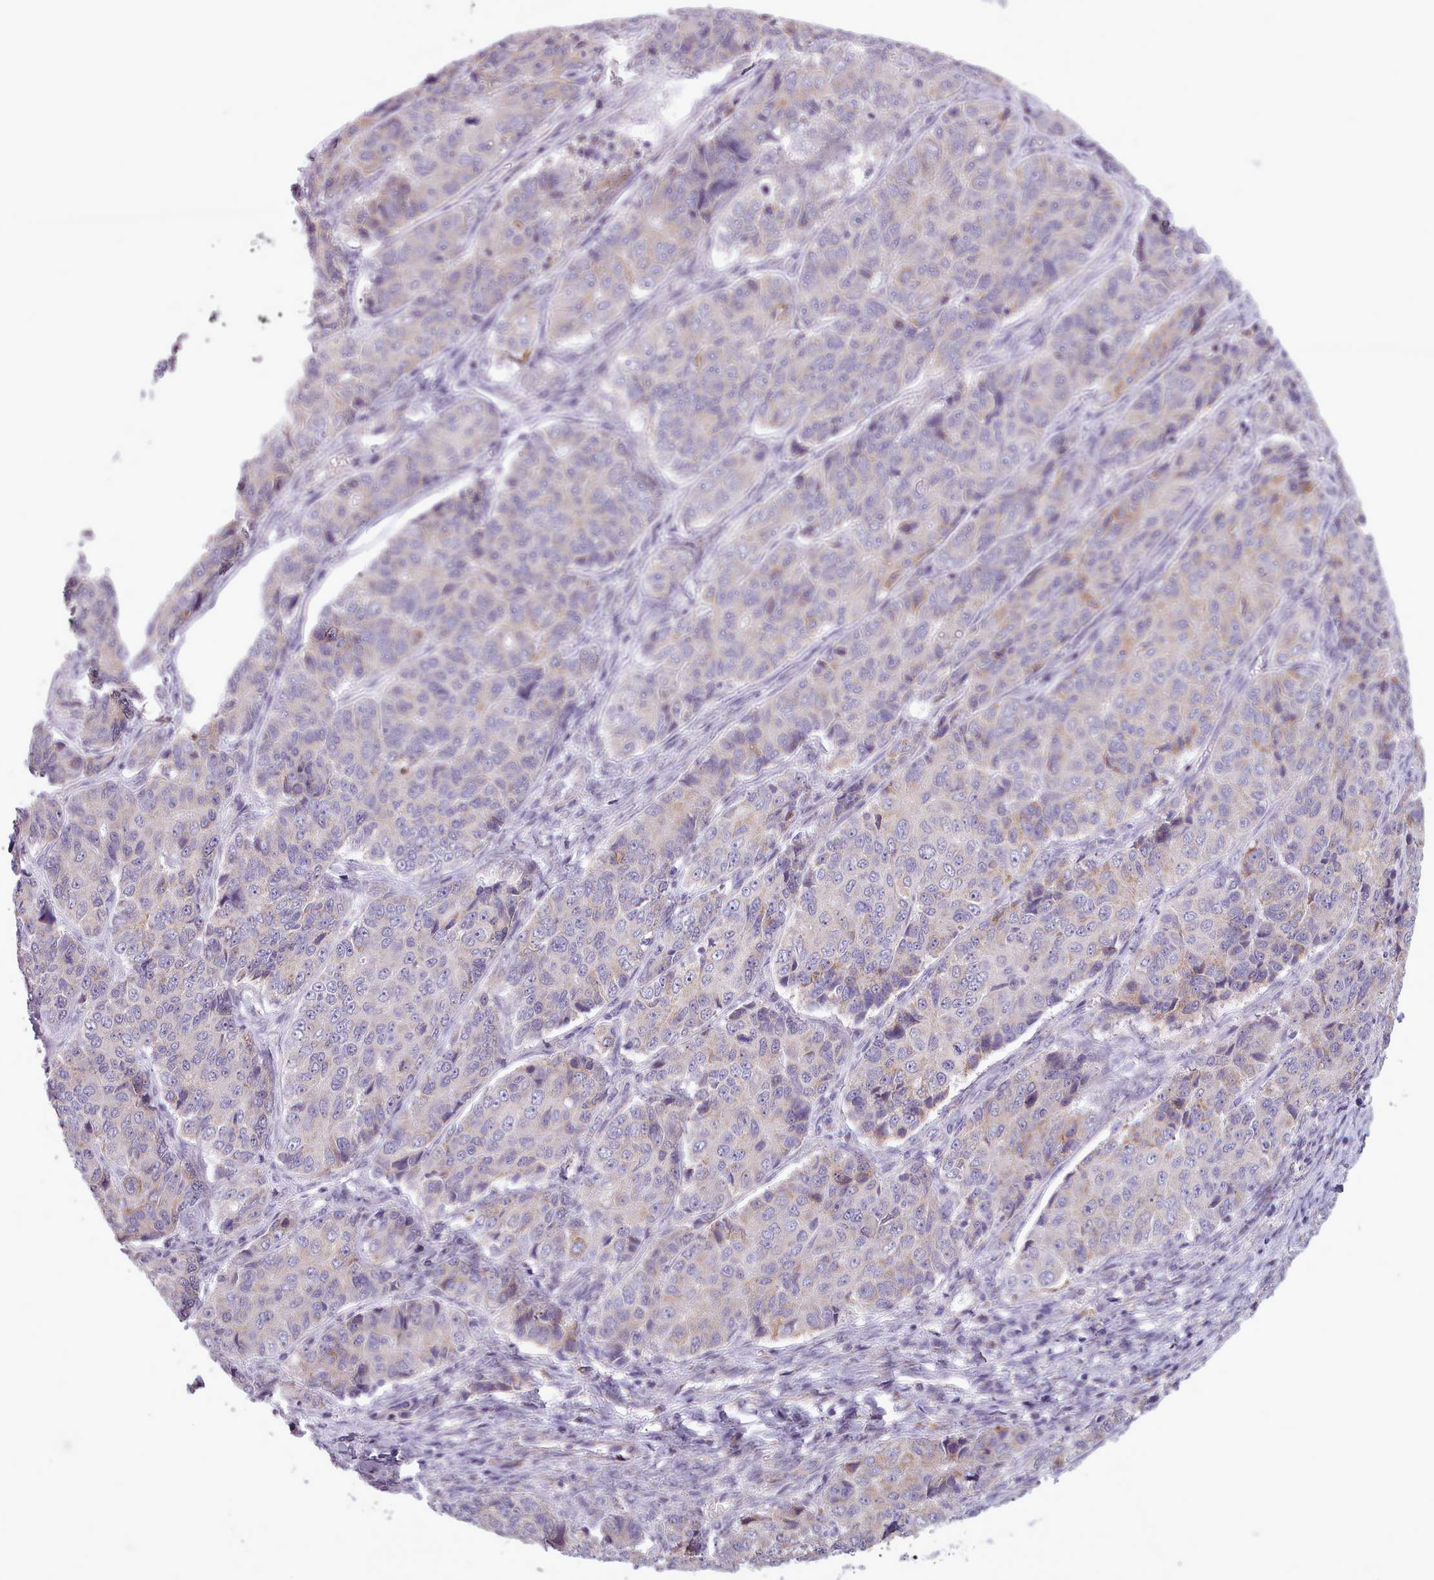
{"staining": {"intensity": "weak", "quantity": "<25%", "location": "cytoplasmic/membranous"}, "tissue": "ovarian cancer", "cell_type": "Tumor cells", "image_type": "cancer", "snomed": [{"axis": "morphology", "description": "Carcinoma, endometroid"}, {"axis": "topography", "description": "Ovary"}], "caption": "The histopathology image reveals no significant positivity in tumor cells of ovarian cancer (endometroid carcinoma).", "gene": "AVL9", "patient": {"sex": "female", "age": 51}}